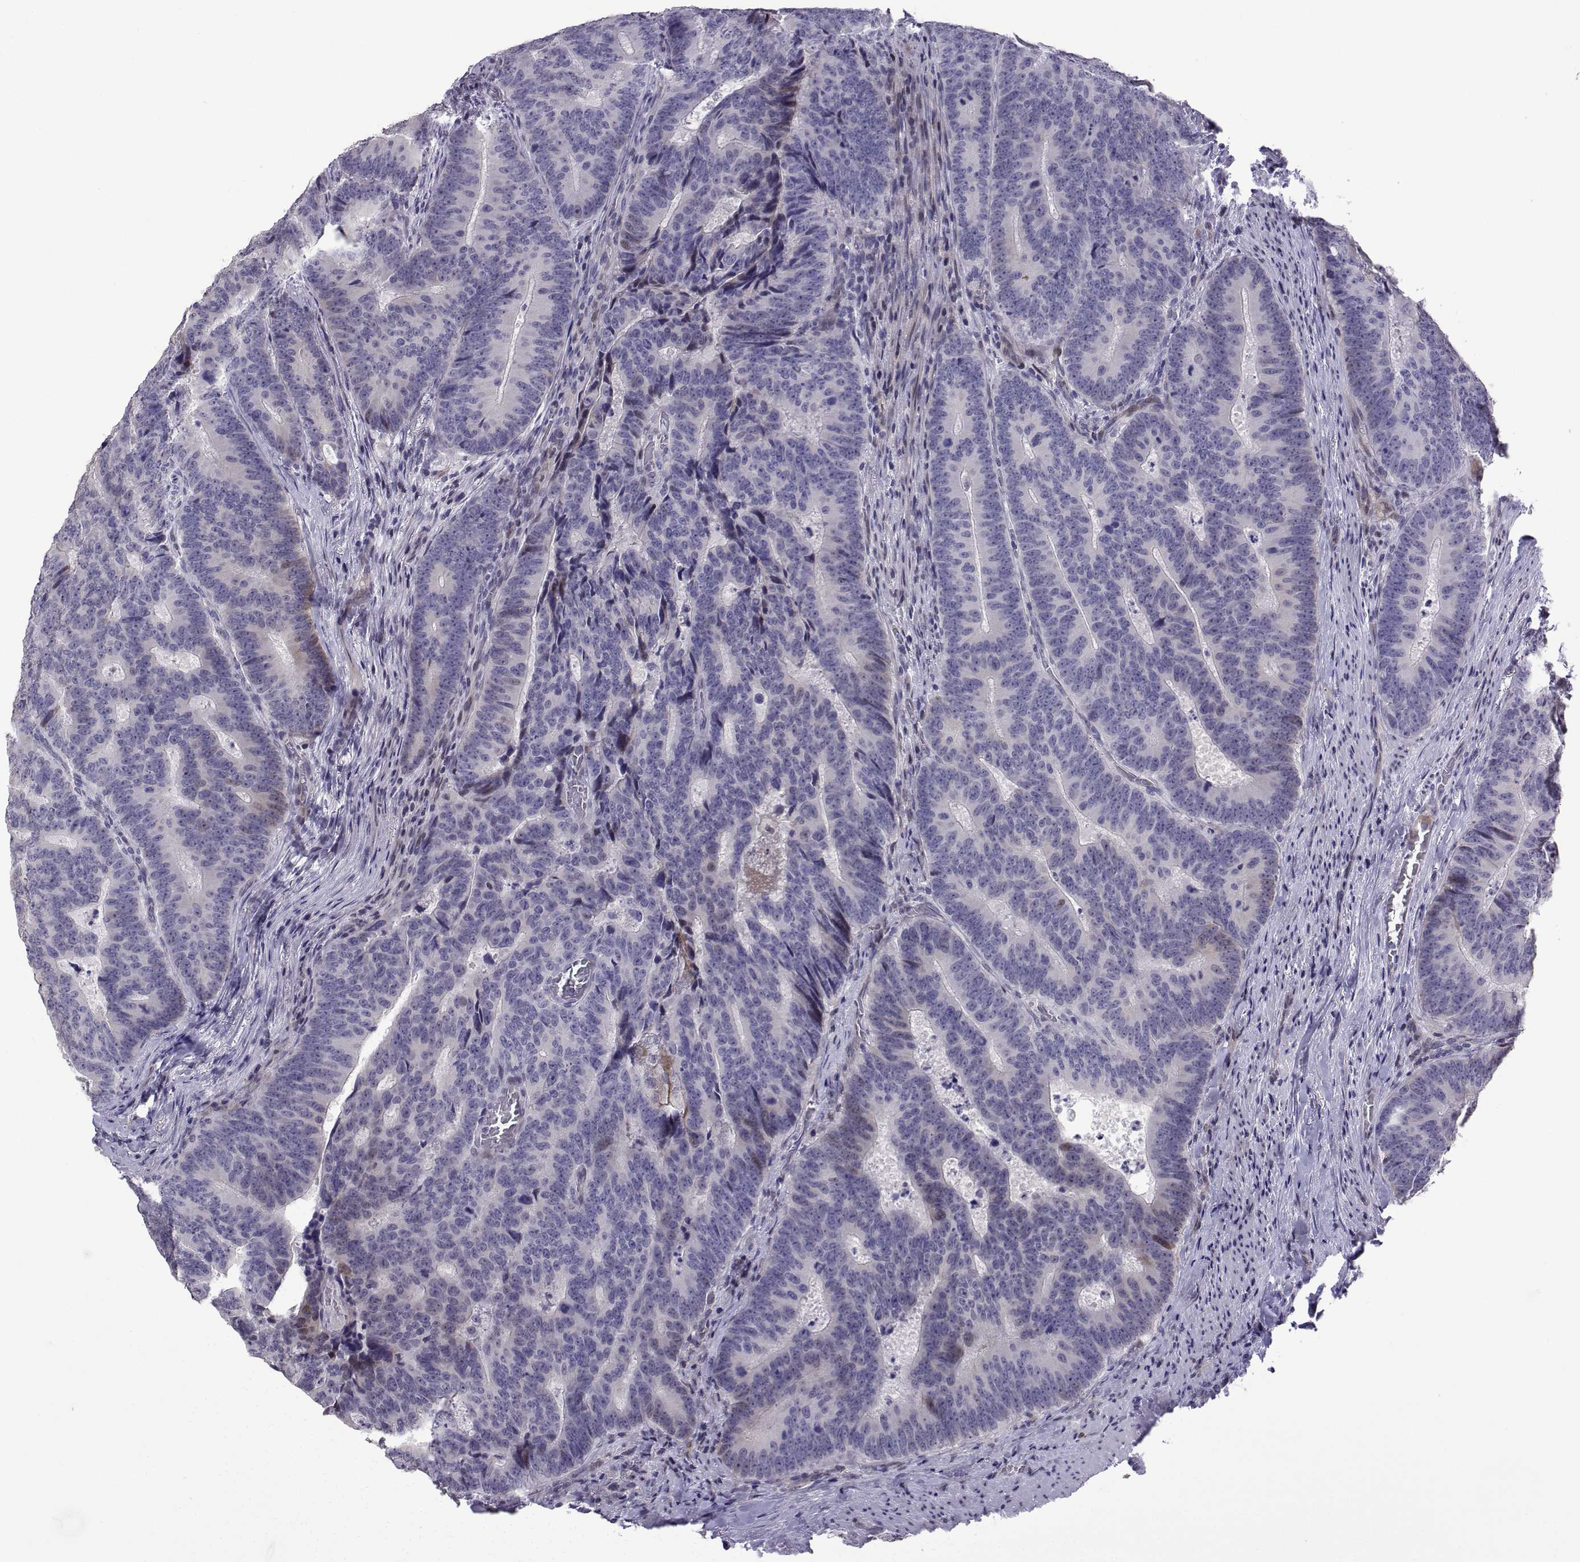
{"staining": {"intensity": "weak", "quantity": "<25%", "location": "cytoplasmic/membranous"}, "tissue": "colorectal cancer", "cell_type": "Tumor cells", "image_type": "cancer", "snomed": [{"axis": "morphology", "description": "Adenocarcinoma, NOS"}, {"axis": "topography", "description": "Colon"}], "caption": "Immunohistochemical staining of colorectal cancer shows no significant expression in tumor cells.", "gene": "CFAP70", "patient": {"sex": "female", "age": 82}}